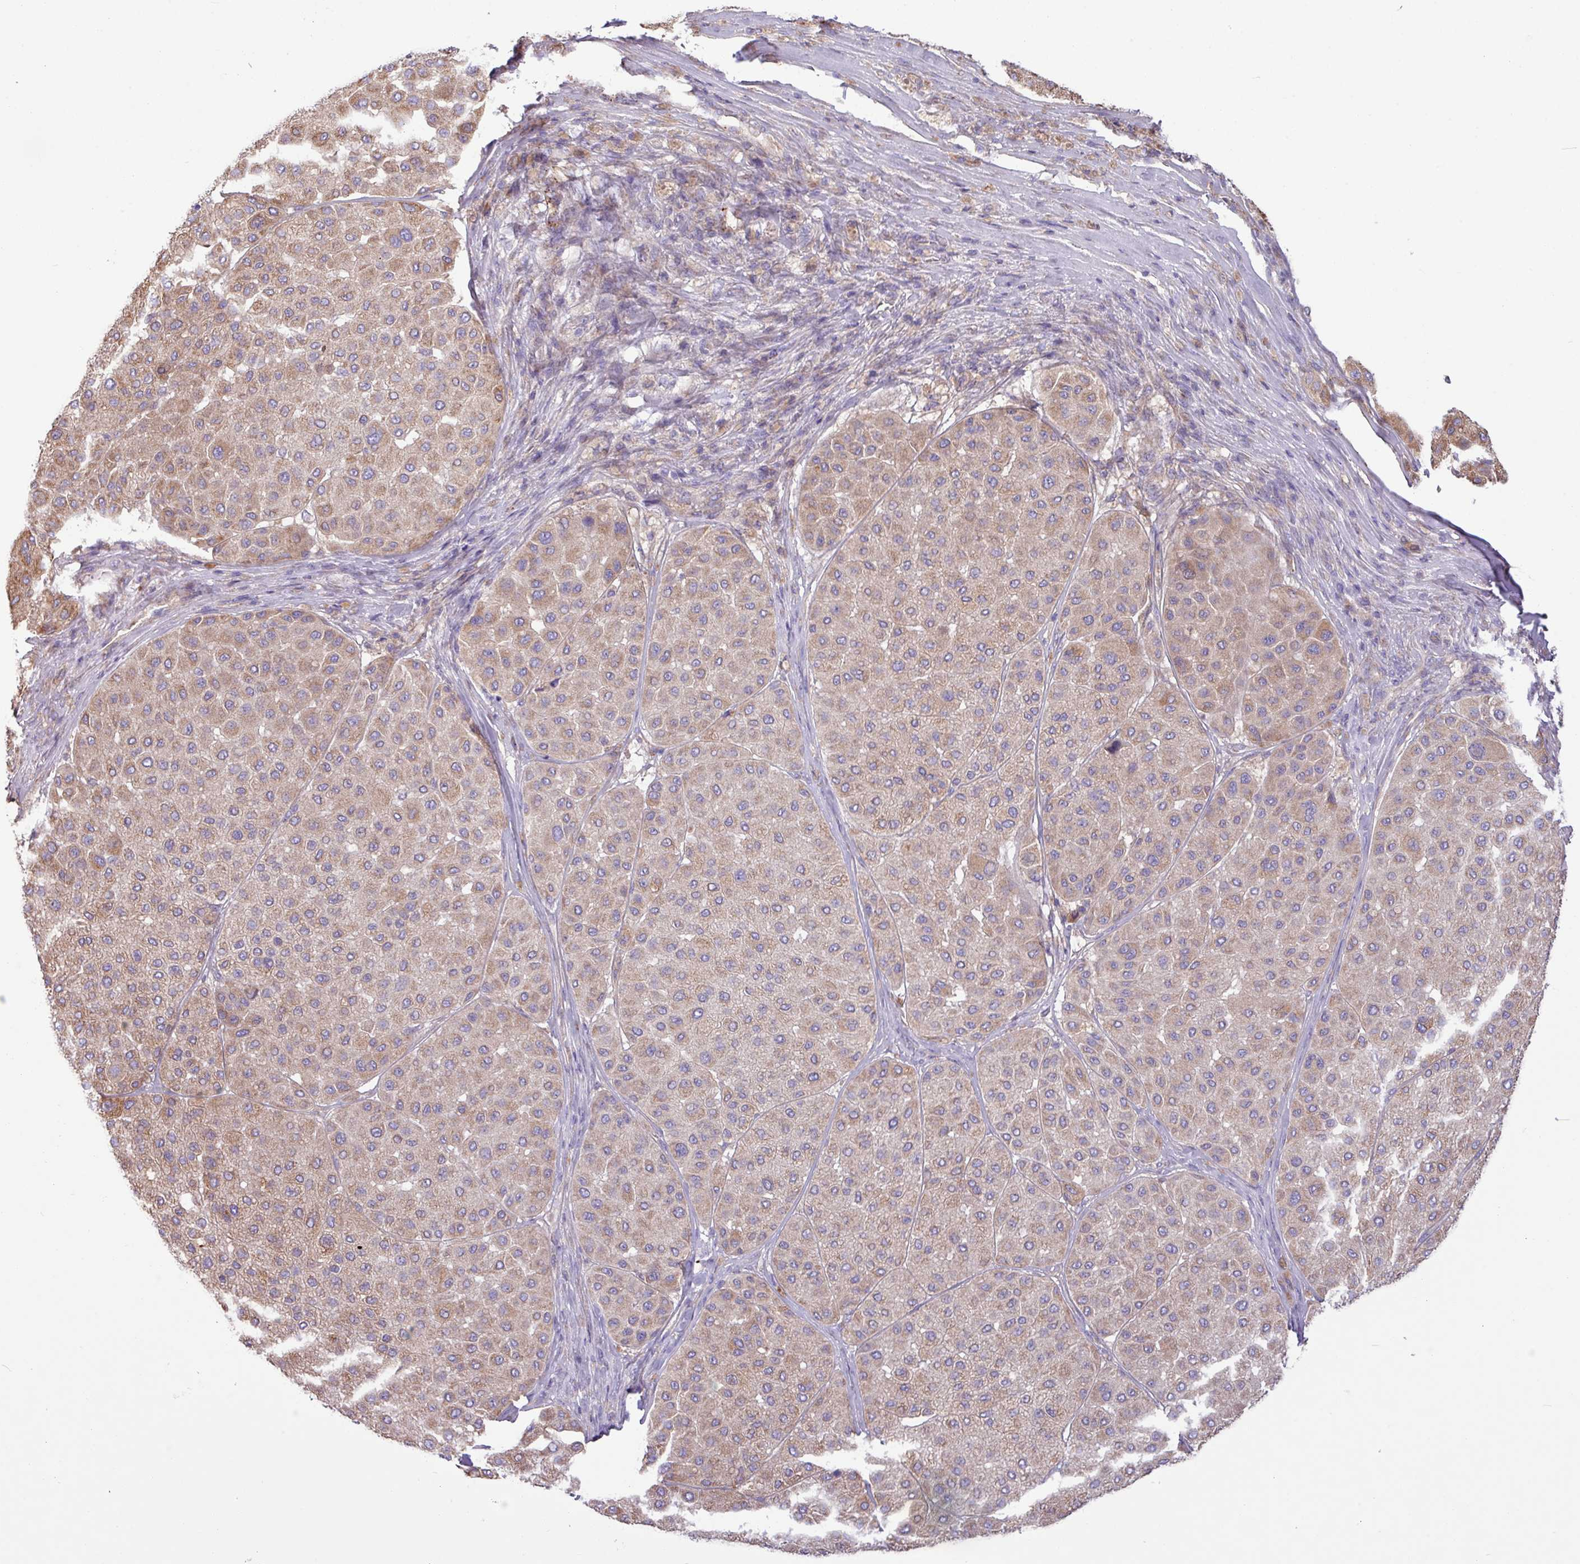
{"staining": {"intensity": "weak", "quantity": ">75%", "location": "cytoplasmic/membranous"}, "tissue": "melanoma", "cell_type": "Tumor cells", "image_type": "cancer", "snomed": [{"axis": "morphology", "description": "Malignant melanoma, Metastatic site"}, {"axis": "topography", "description": "Smooth muscle"}], "caption": "Melanoma stained with immunohistochemistry reveals weak cytoplasmic/membranous expression in approximately >75% of tumor cells. Nuclei are stained in blue.", "gene": "PPM1J", "patient": {"sex": "male", "age": 41}}